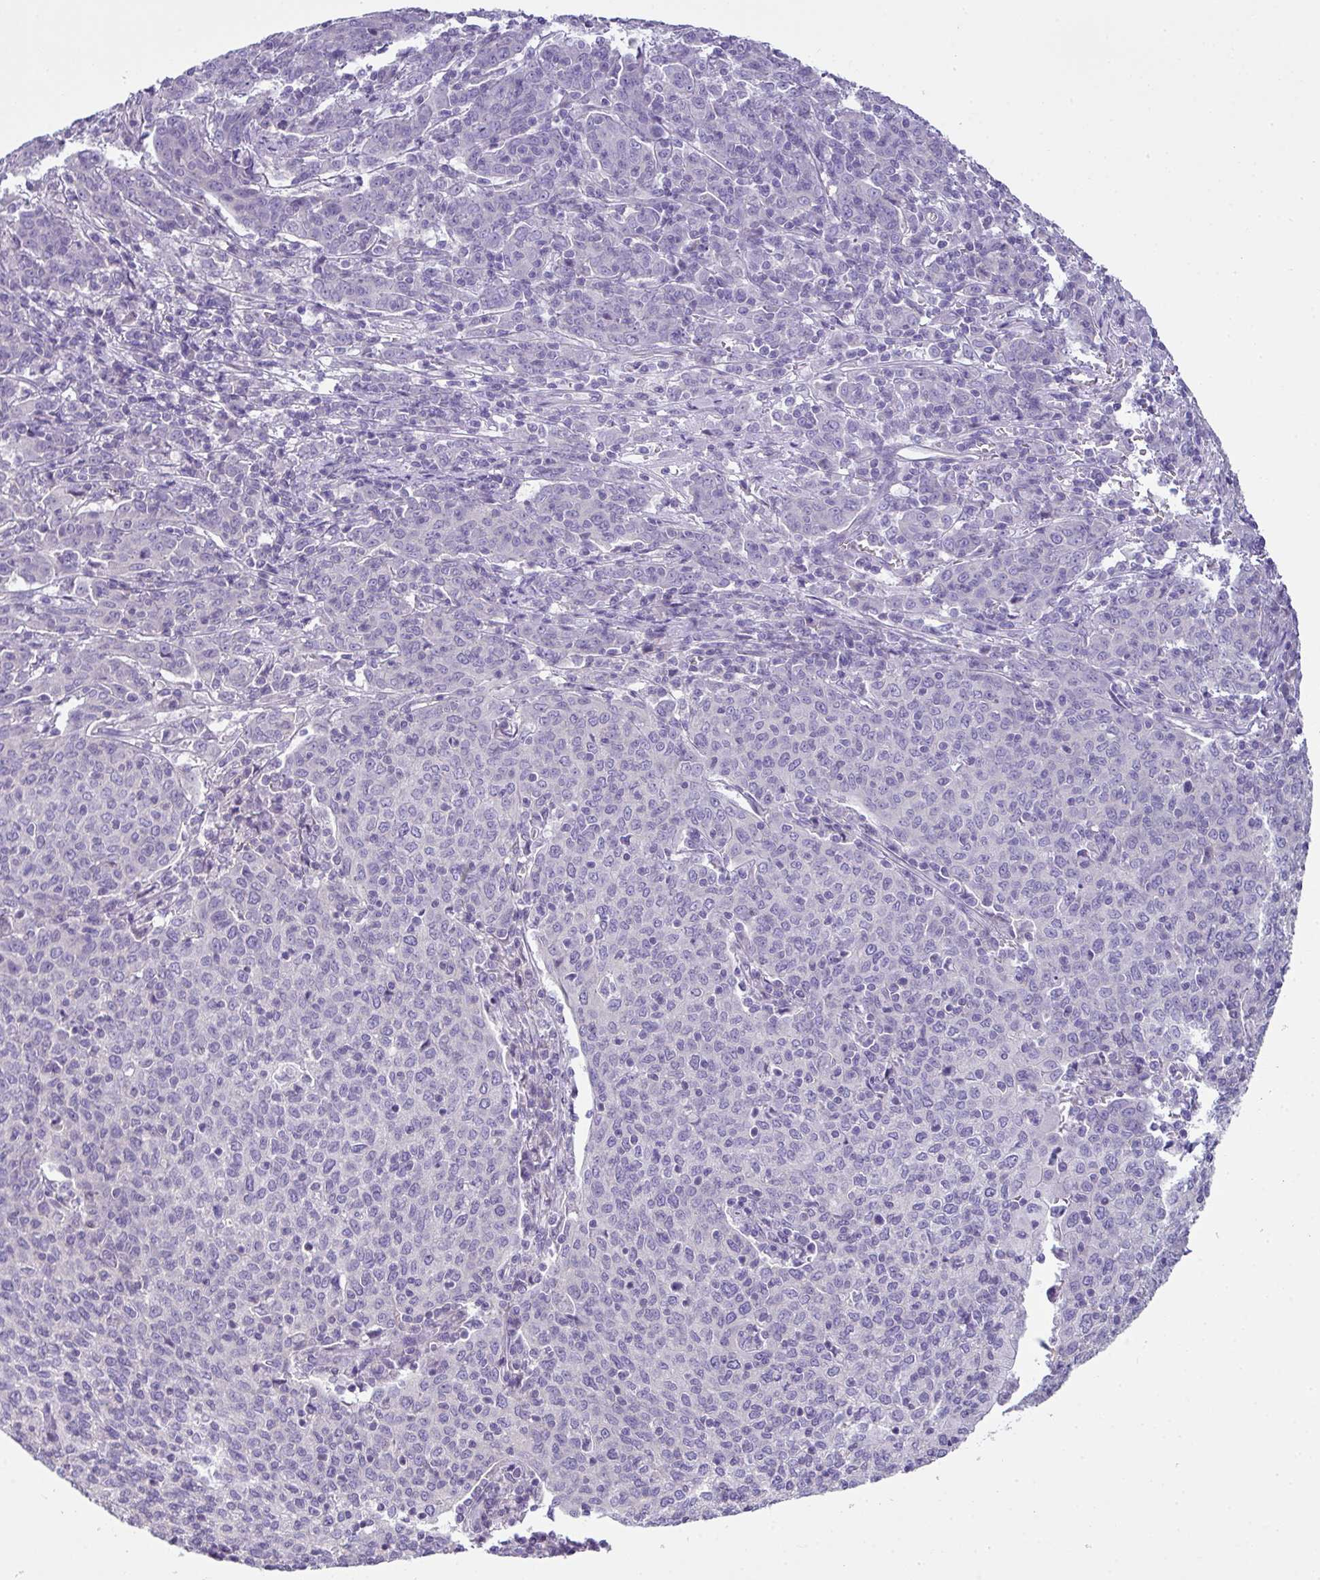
{"staining": {"intensity": "negative", "quantity": "none", "location": "none"}, "tissue": "cervical cancer", "cell_type": "Tumor cells", "image_type": "cancer", "snomed": [{"axis": "morphology", "description": "Squamous cell carcinoma, NOS"}, {"axis": "topography", "description": "Cervix"}], "caption": "A micrograph of human cervical cancer is negative for staining in tumor cells.", "gene": "PALS2", "patient": {"sex": "female", "age": 67}}